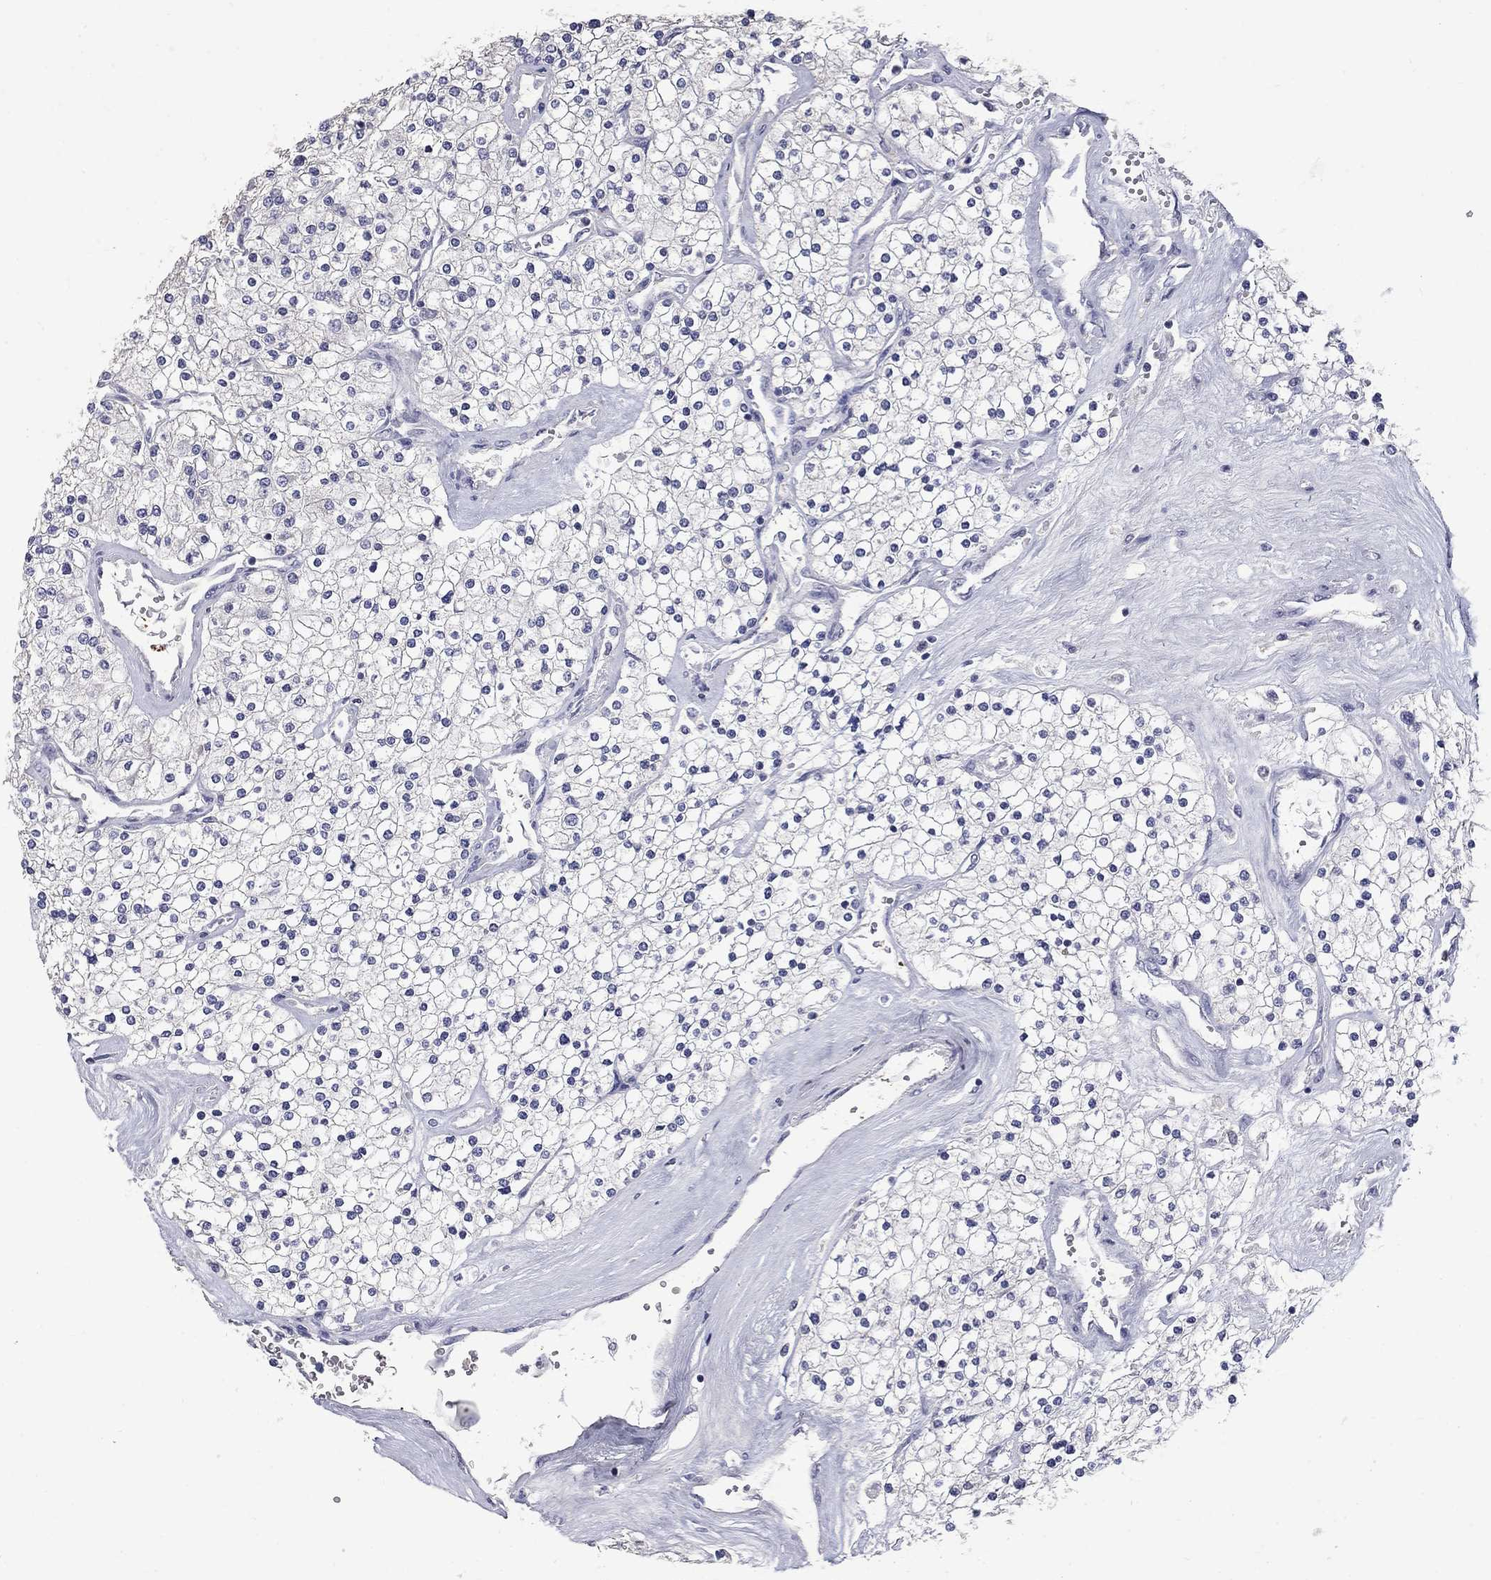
{"staining": {"intensity": "negative", "quantity": "none", "location": "none"}, "tissue": "renal cancer", "cell_type": "Tumor cells", "image_type": "cancer", "snomed": [{"axis": "morphology", "description": "Adenocarcinoma, NOS"}, {"axis": "topography", "description": "Kidney"}], "caption": "Renal cancer was stained to show a protein in brown. There is no significant staining in tumor cells.", "gene": "PLEK", "patient": {"sex": "male", "age": 80}}